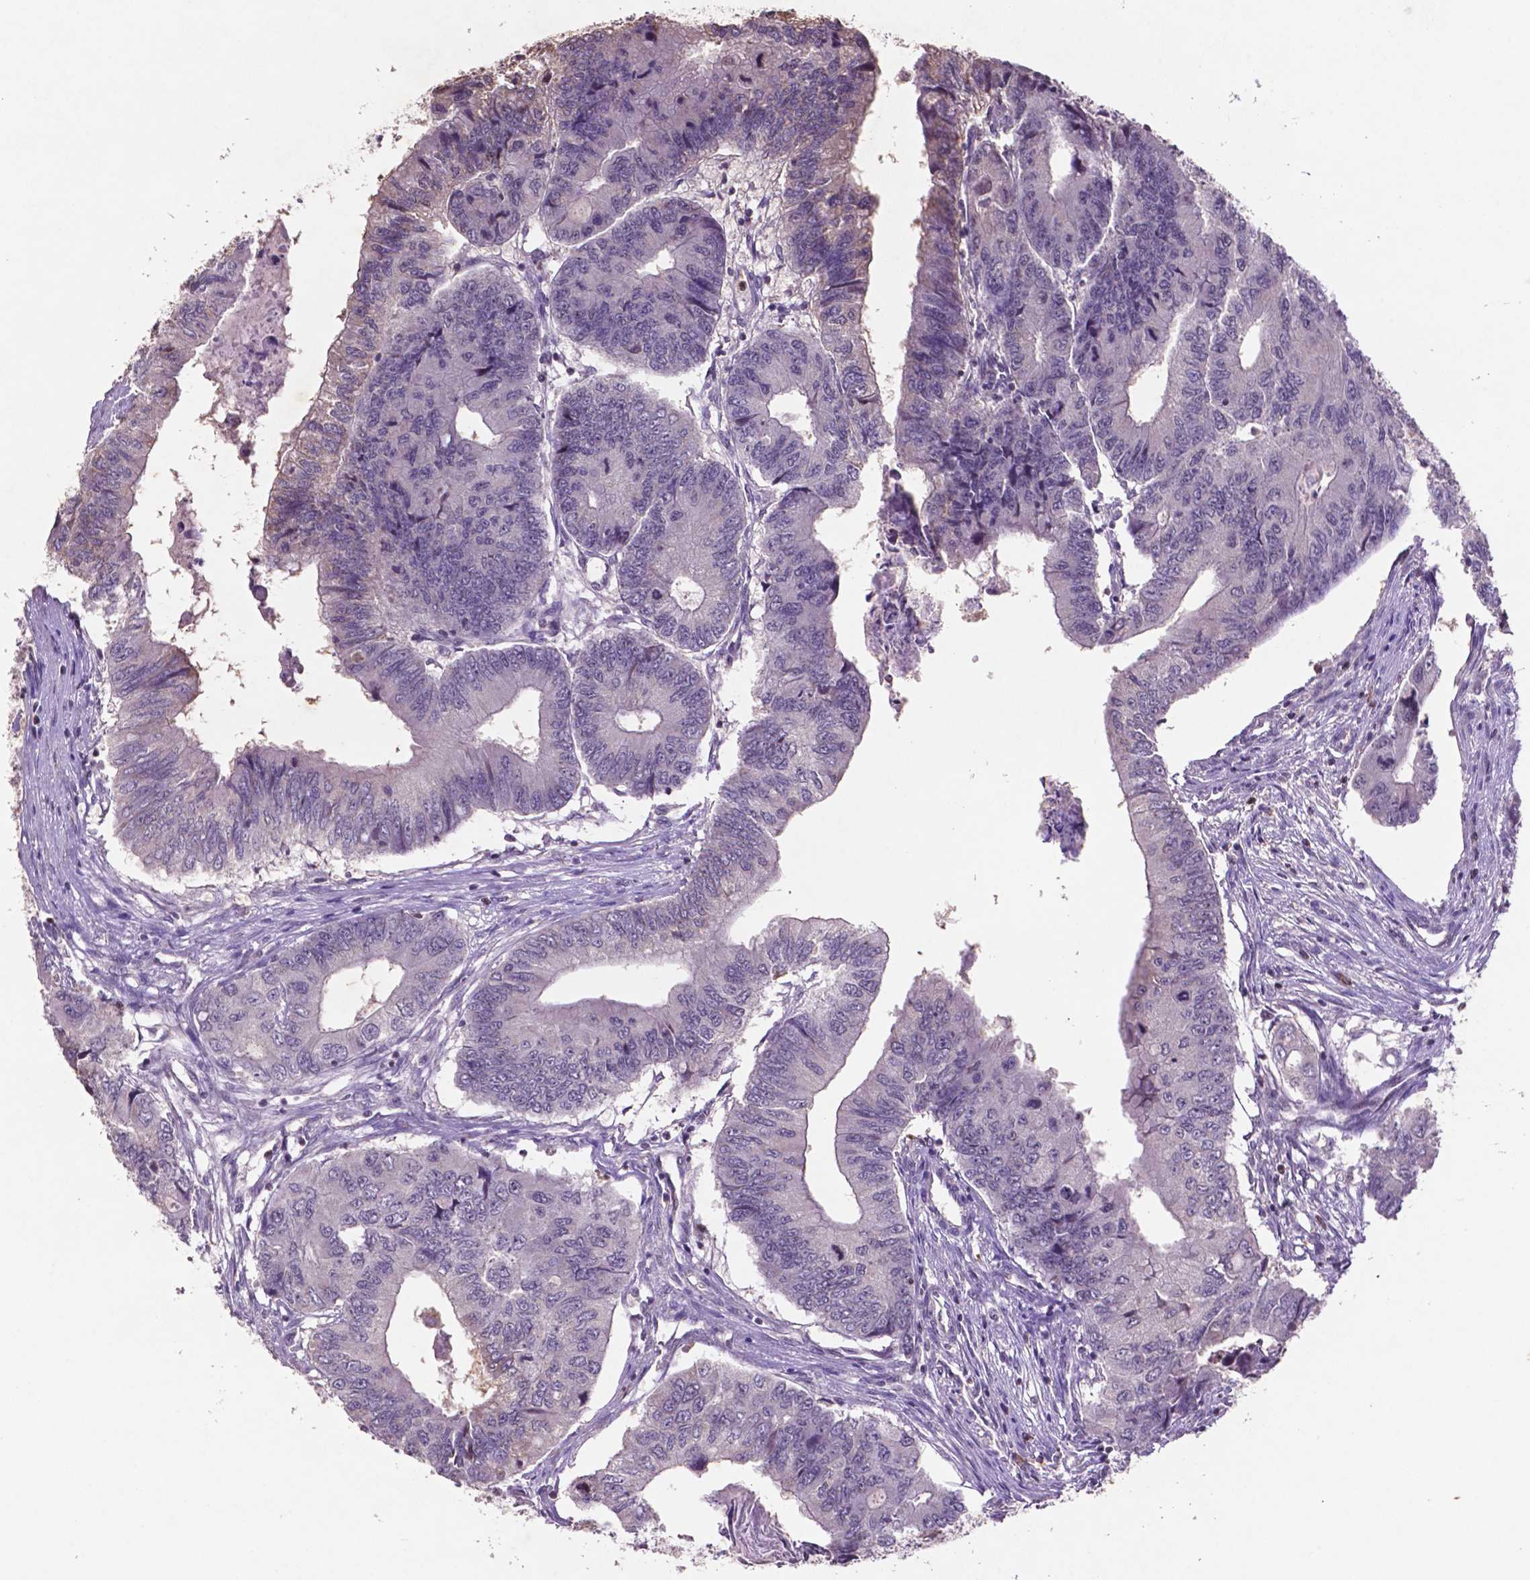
{"staining": {"intensity": "negative", "quantity": "none", "location": "none"}, "tissue": "colorectal cancer", "cell_type": "Tumor cells", "image_type": "cancer", "snomed": [{"axis": "morphology", "description": "Adenocarcinoma, NOS"}, {"axis": "topography", "description": "Colon"}], "caption": "High power microscopy micrograph of an immunohistochemistry (IHC) photomicrograph of colorectal adenocarcinoma, revealing no significant positivity in tumor cells.", "gene": "GLRX", "patient": {"sex": "male", "age": 53}}